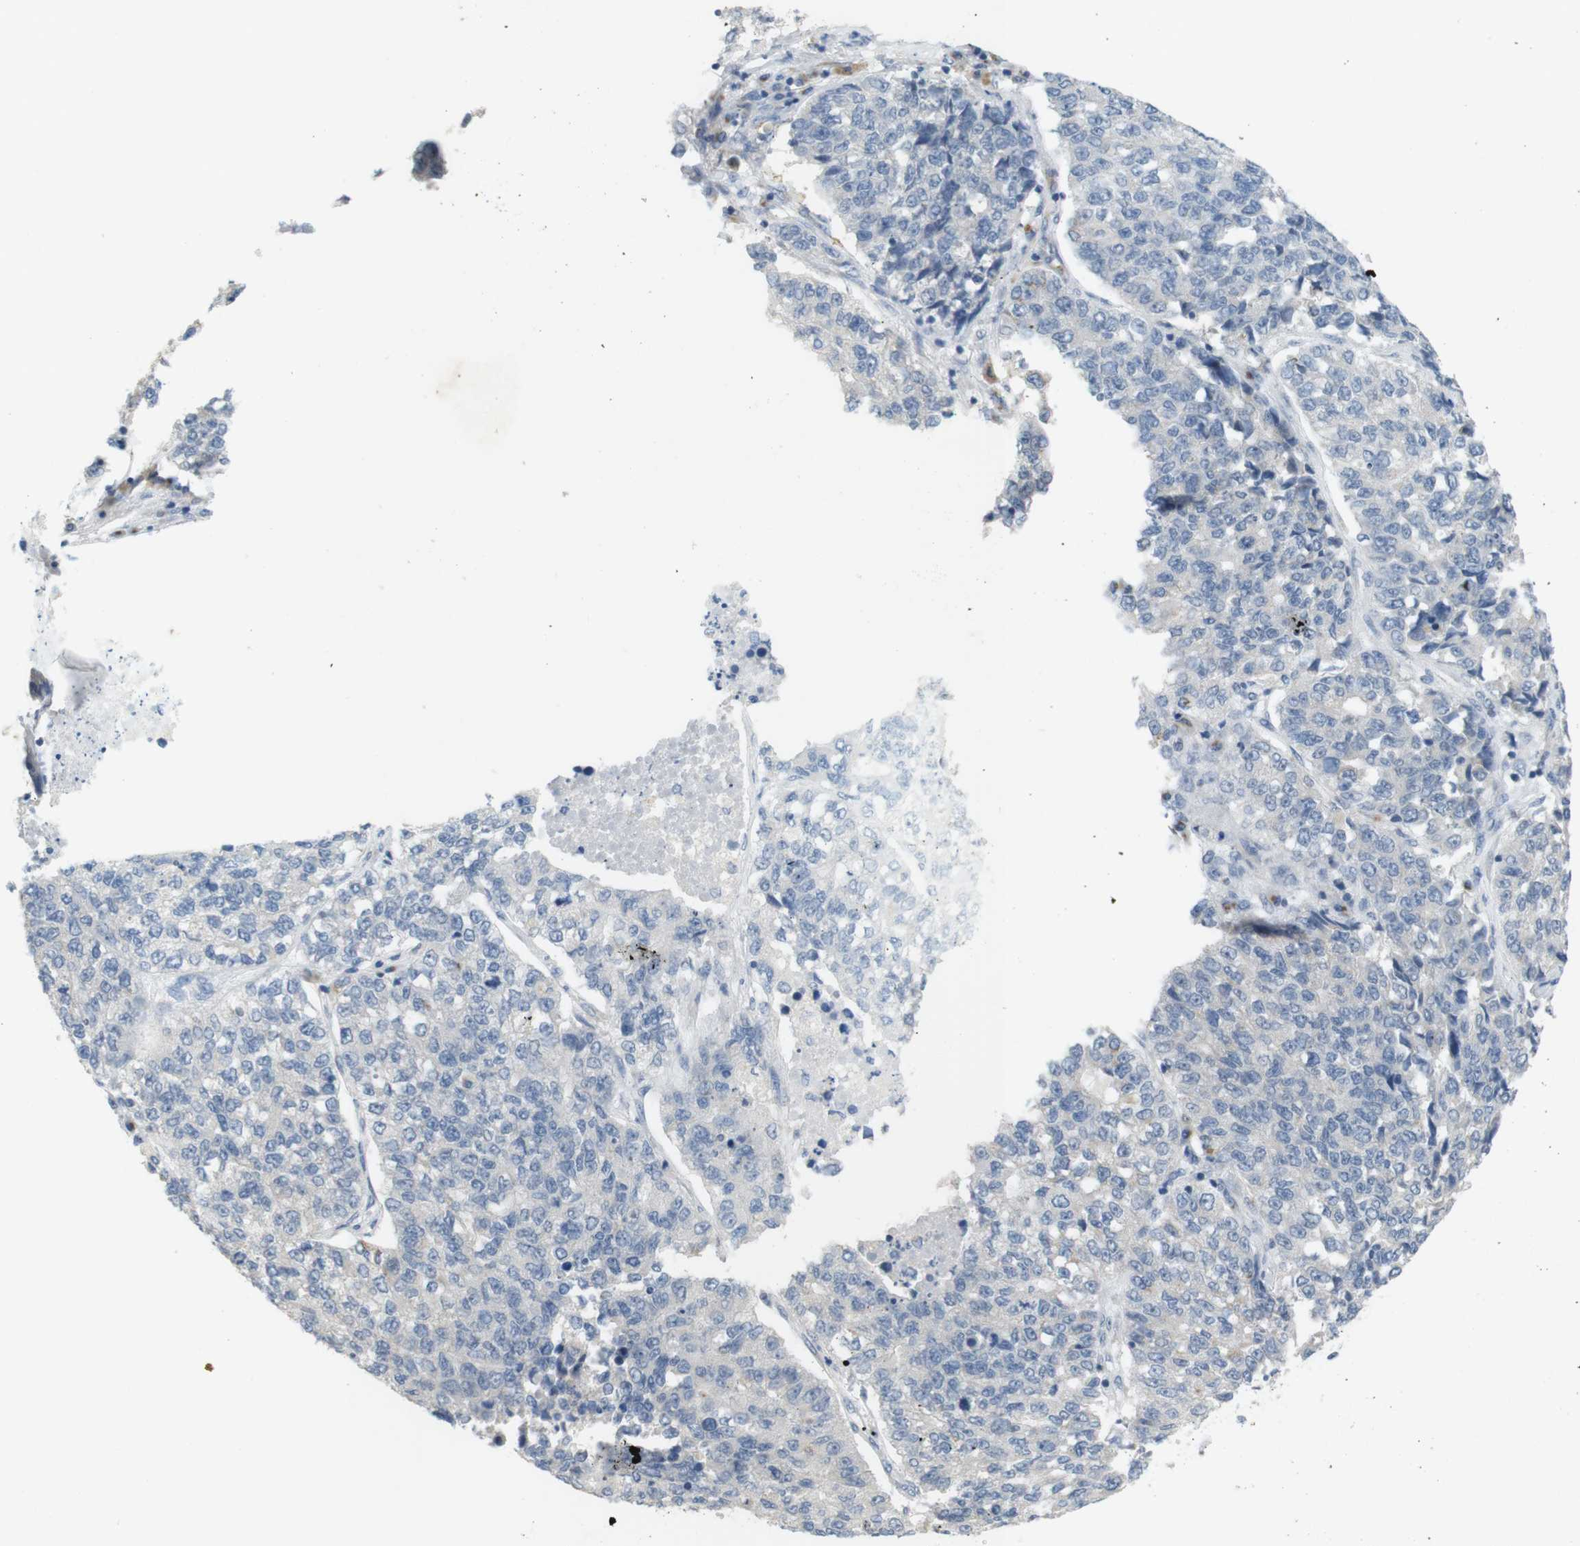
{"staining": {"intensity": "negative", "quantity": "none", "location": "none"}, "tissue": "lung cancer", "cell_type": "Tumor cells", "image_type": "cancer", "snomed": [{"axis": "morphology", "description": "Adenocarcinoma, NOS"}, {"axis": "topography", "description": "Lung"}], "caption": "Immunohistochemistry photomicrograph of neoplastic tissue: lung cancer stained with DAB (3,3'-diaminobenzidine) reveals no significant protein positivity in tumor cells.", "gene": "YIPF3", "patient": {"sex": "male", "age": 49}}